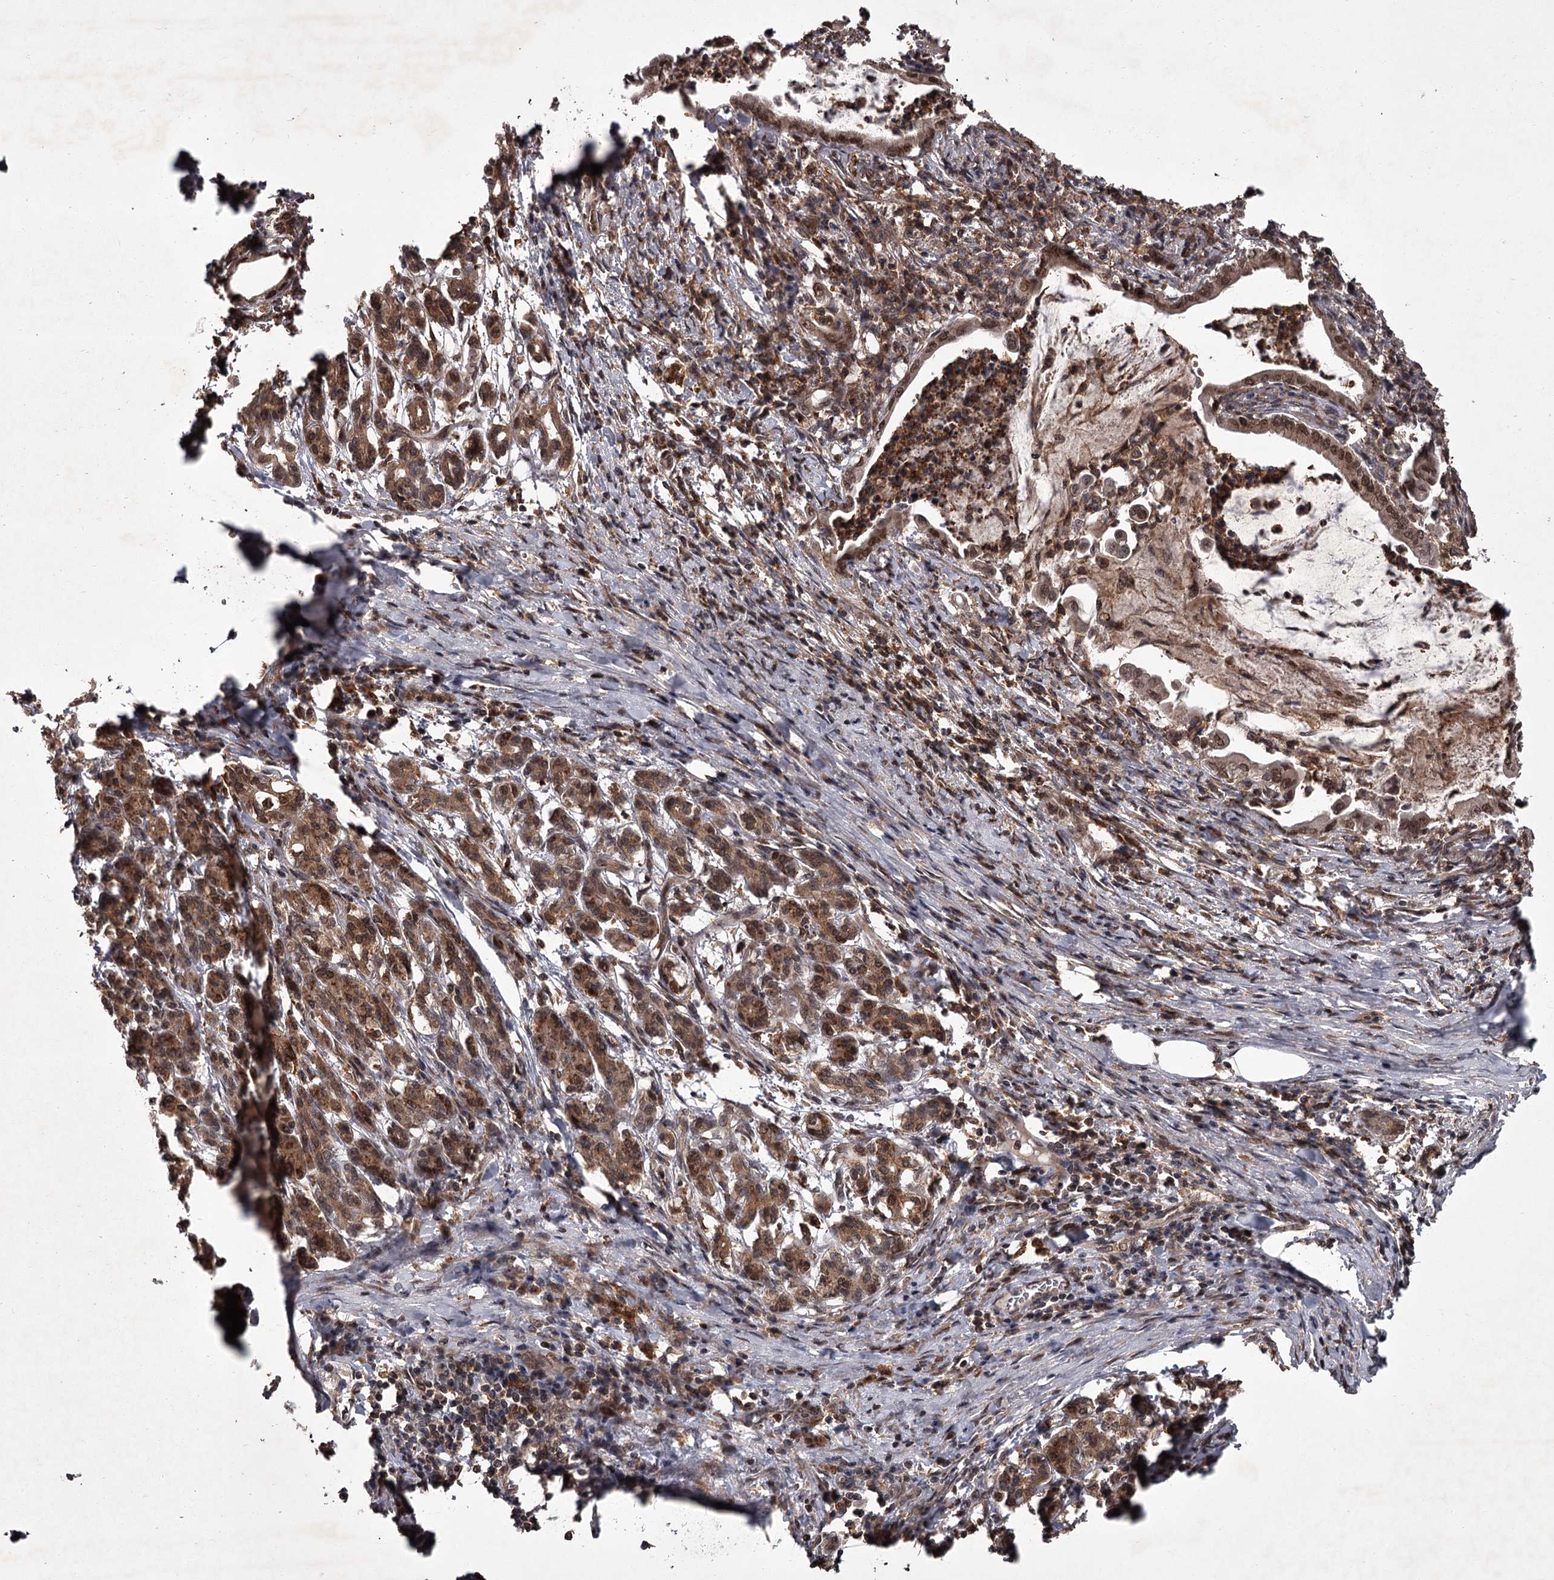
{"staining": {"intensity": "moderate", "quantity": ">75%", "location": "cytoplasmic/membranous,nuclear"}, "tissue": "pancreatic cancer", "cell_type": "Tumor cells", "image_type": "cancer", "snomed": [{"axis": "morphology", "description": "Adenocarcinoma, NOS"}, {"axis": "topography", "description": "Pancreas"}], "caption": "Protein expression analysis of human pancreatic cancer (adenocarcinoma) reveals moderate cytoplasmic/membranous and nuclear positivity in about >75% of tumor cells.", "gene": "TBC1D23", "patient": {"sex": "female", "age": 55}}